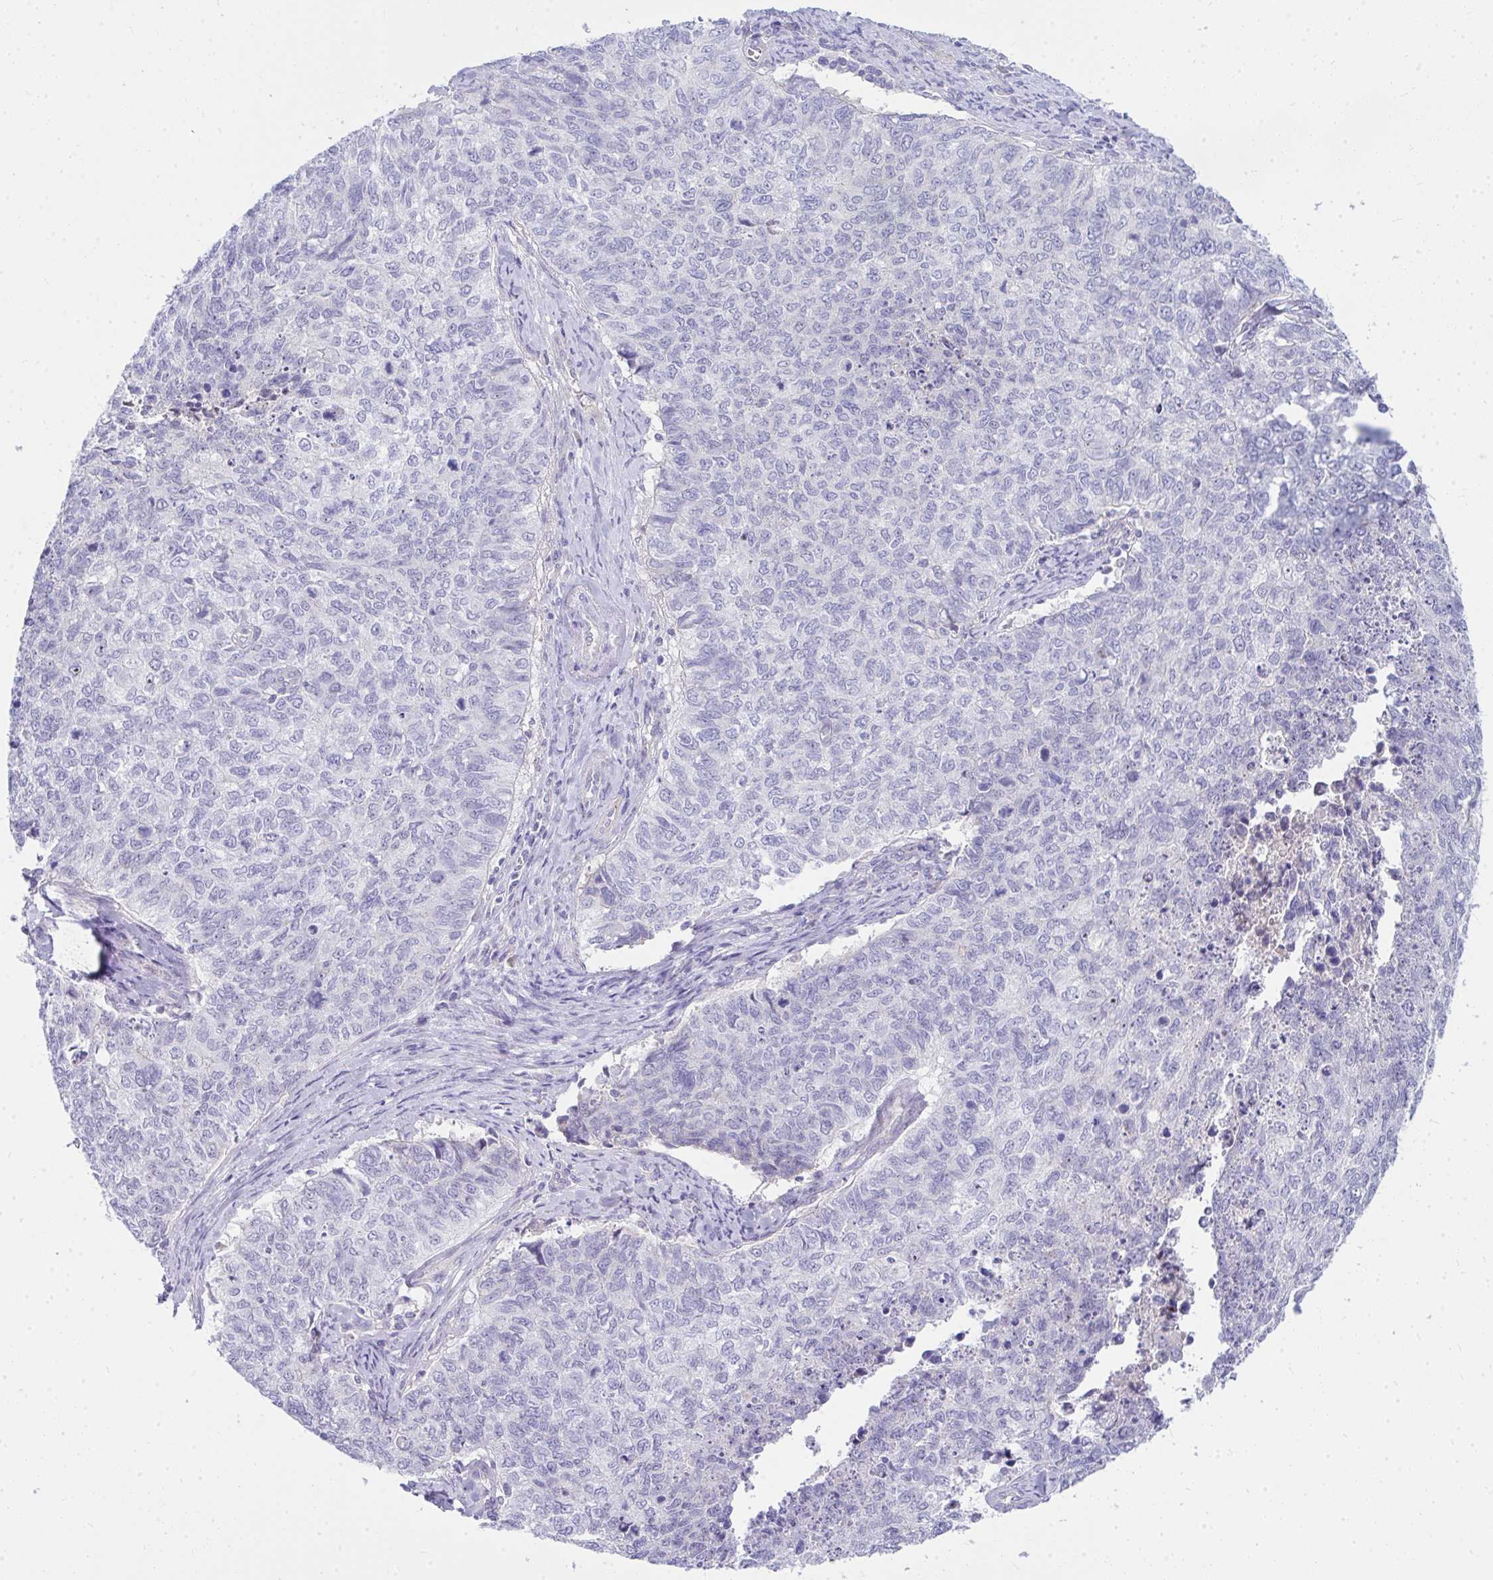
{"staining": {"intensity": "negative", "quantity": "none", "location": "none"}, "tissue": "cervical cancer", "cell_type": "Tumor cells", "image_type": "cancer", "snomed": [{"axis": "morphology", "description": "Adenocarcinoma, NOS"}, {"axis": "topography", "description": "Cervix"}], "caption": "The image displays no significant positivity in tumor cells of cervical cancer (adenocarcinoma).", "gene": "LRRC36", "patient": {"sex": "female", "age": 63}}